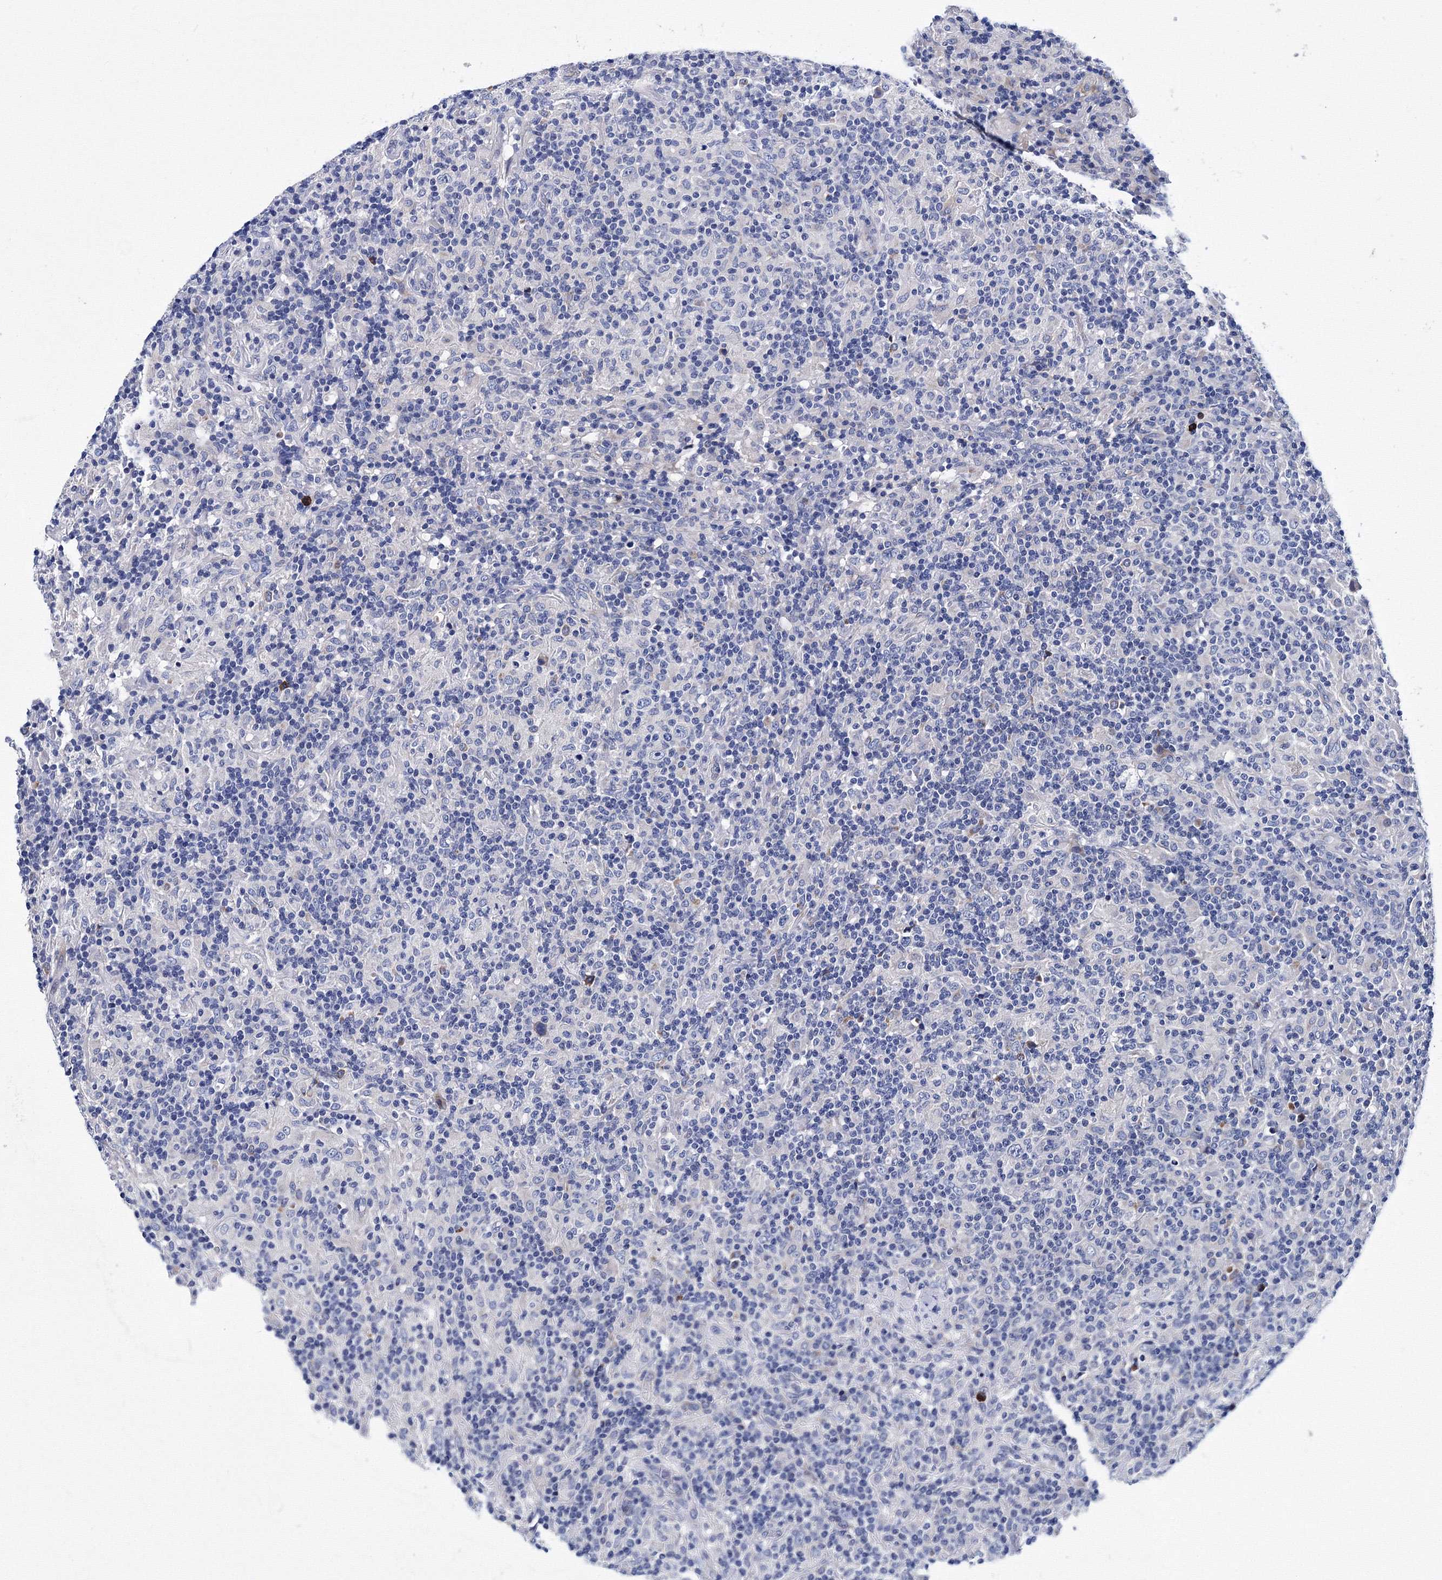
{"staining": {"intensity": "negative", "quantity": "none", "location": "none"}, "tissue": "lymphoma", "cell_type": "Tumor cells", "image_type": "cancer", "snomed": [{"axis": "morphology", "description": "Hodgkin's disease, NOS"}, {"axis": "topography", "description": "Lymph node"}], "caption": "This is a photomicrograph of immunohistochemistry (IHC) staining of Hodgkin's disease, which shows no expression in tumor cells. (DAB (3,3'-diaminobenzidine) IHC with hematoxylin counter stain).", "gene": "TRPM2", "patient": {"sex": "male", "age": 70}}